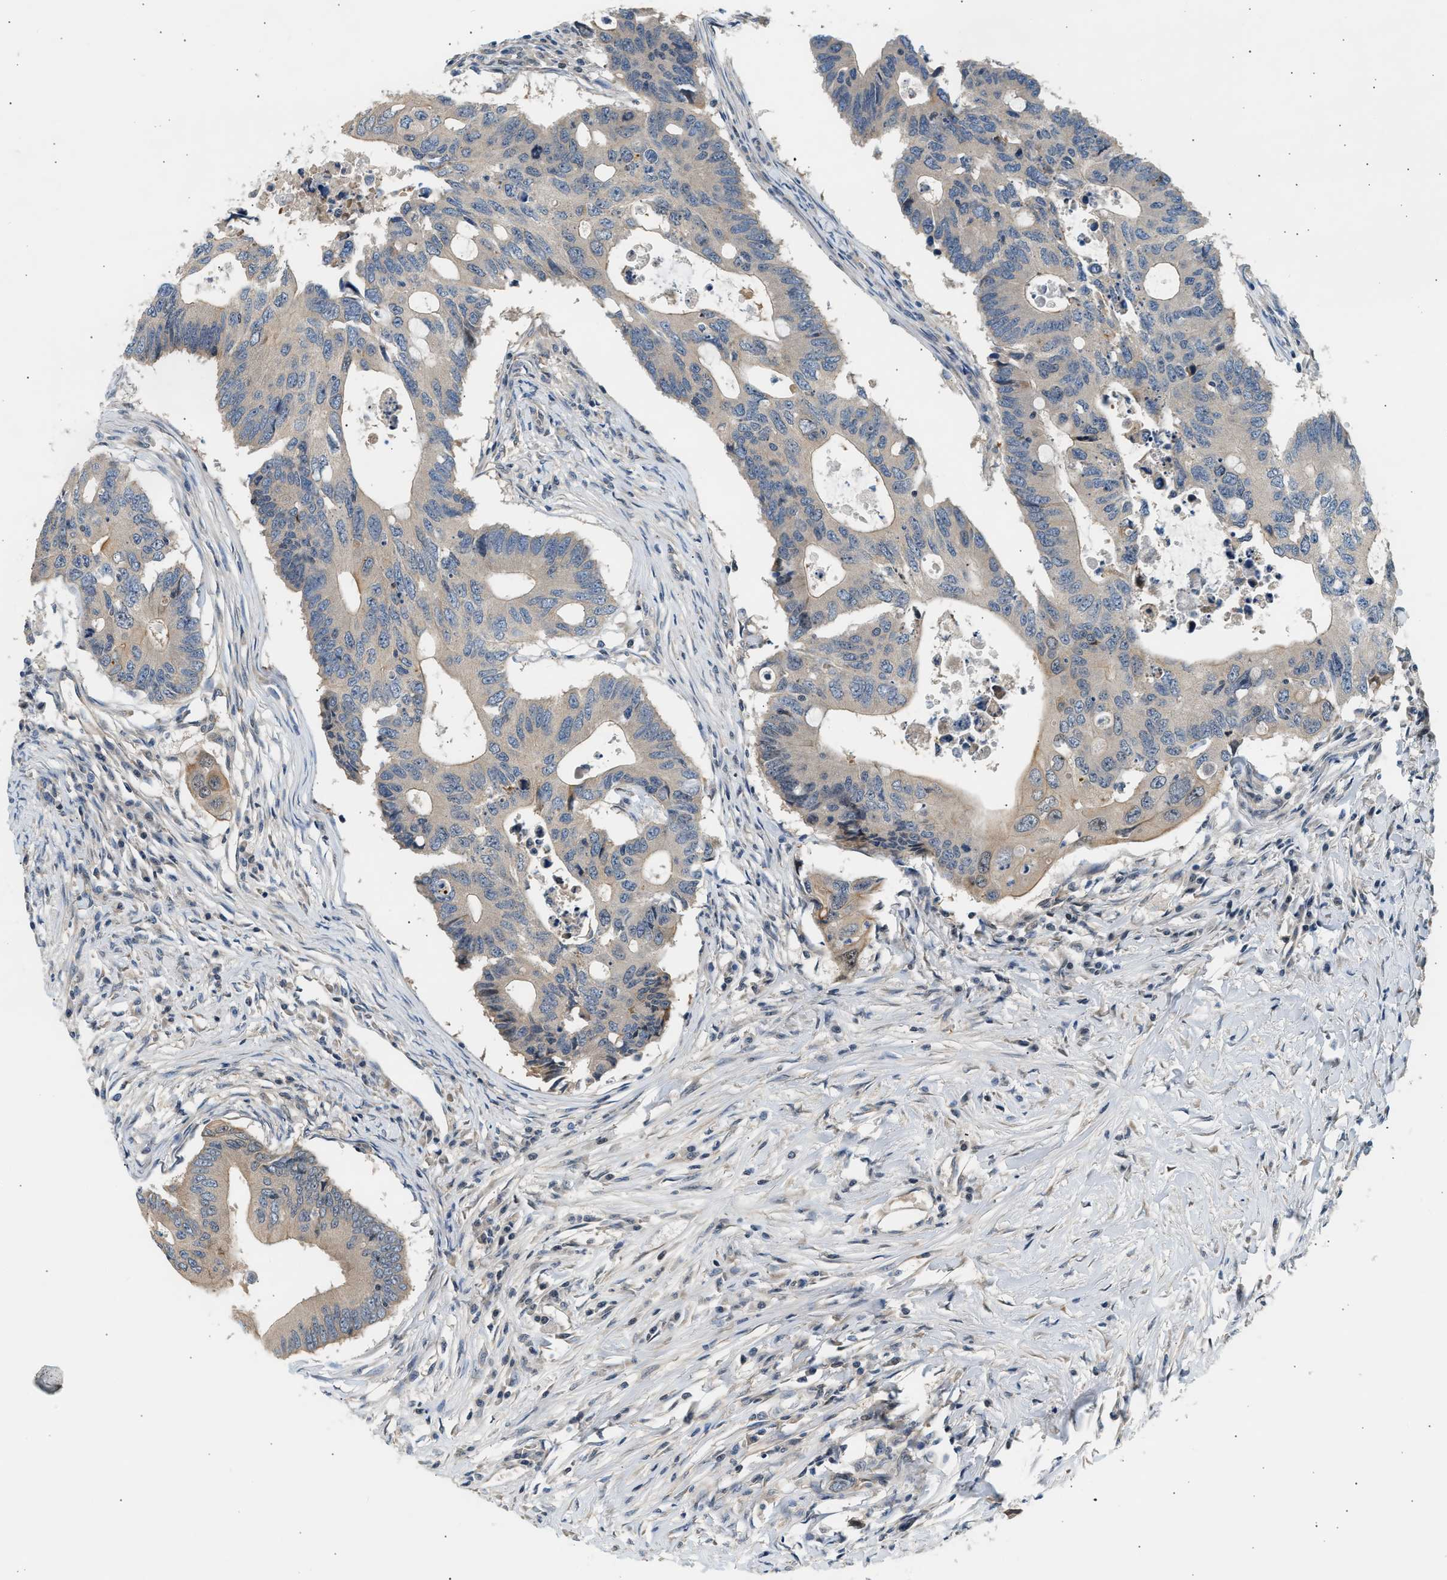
{"staining": {"intensity": "weak", "quantity": "<25%", "location": "cytoplasmic/membranous"}, "tissue": "colorectal cancer", "cell_type": "Tumor cells", "image_type": "cancer", "snomed": [{"axis": "morphology", "description": "Adenocarcinoma, NOS"}, {"axis": "topography", "description": "Colon"}], "caption": "Human colorectal adenocarcinoma stained for a protein using immunohistochemistry exhibits no positivity in tumor cells.", "gene": "WDR31", "patient": {"sex": "male", "age": 71}}